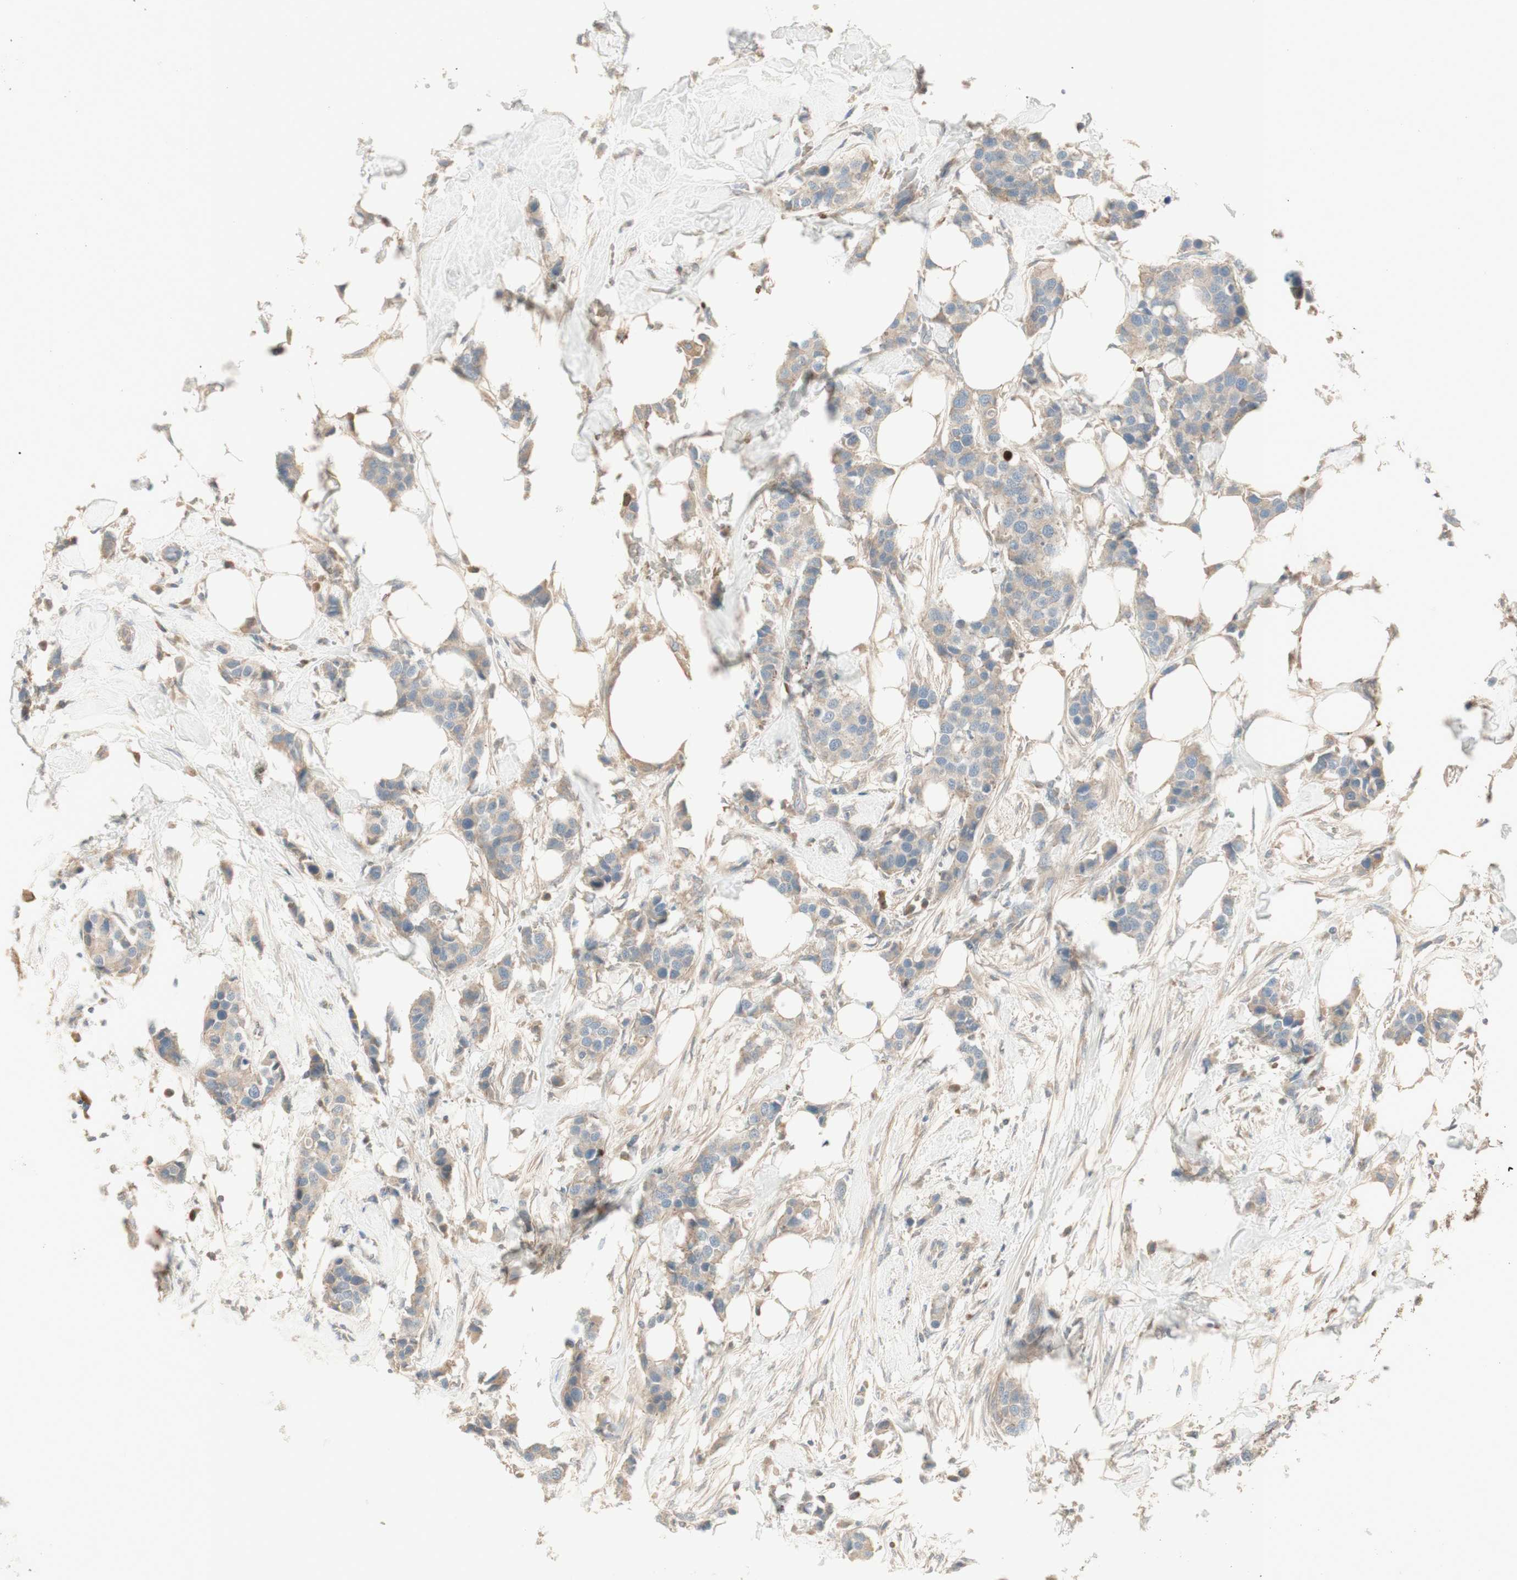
{"staining": {"intensity": "weak", "quantity": ">75%", "location": "cytoplasmic/membranous"}, "tissue": "breast cancer", "cell_type": "Tumor cells", "image_type": "cancer", "snomed": [{"axis": "morphology", "description": "Normal tissue, NOS"}, {"axis": "morphology", "description": "Duct carcinoma"}, {"axis": "topography", "description": "Breast"}], "caption": "Protein analysis of breast cancer (invasive ductal carcinoma) tissue shows weak cytoplasmic/membranous staining in about >75% of tumor cells.", "gene": "PTGER4", "patient": {"sex": "female", "age": 50}}